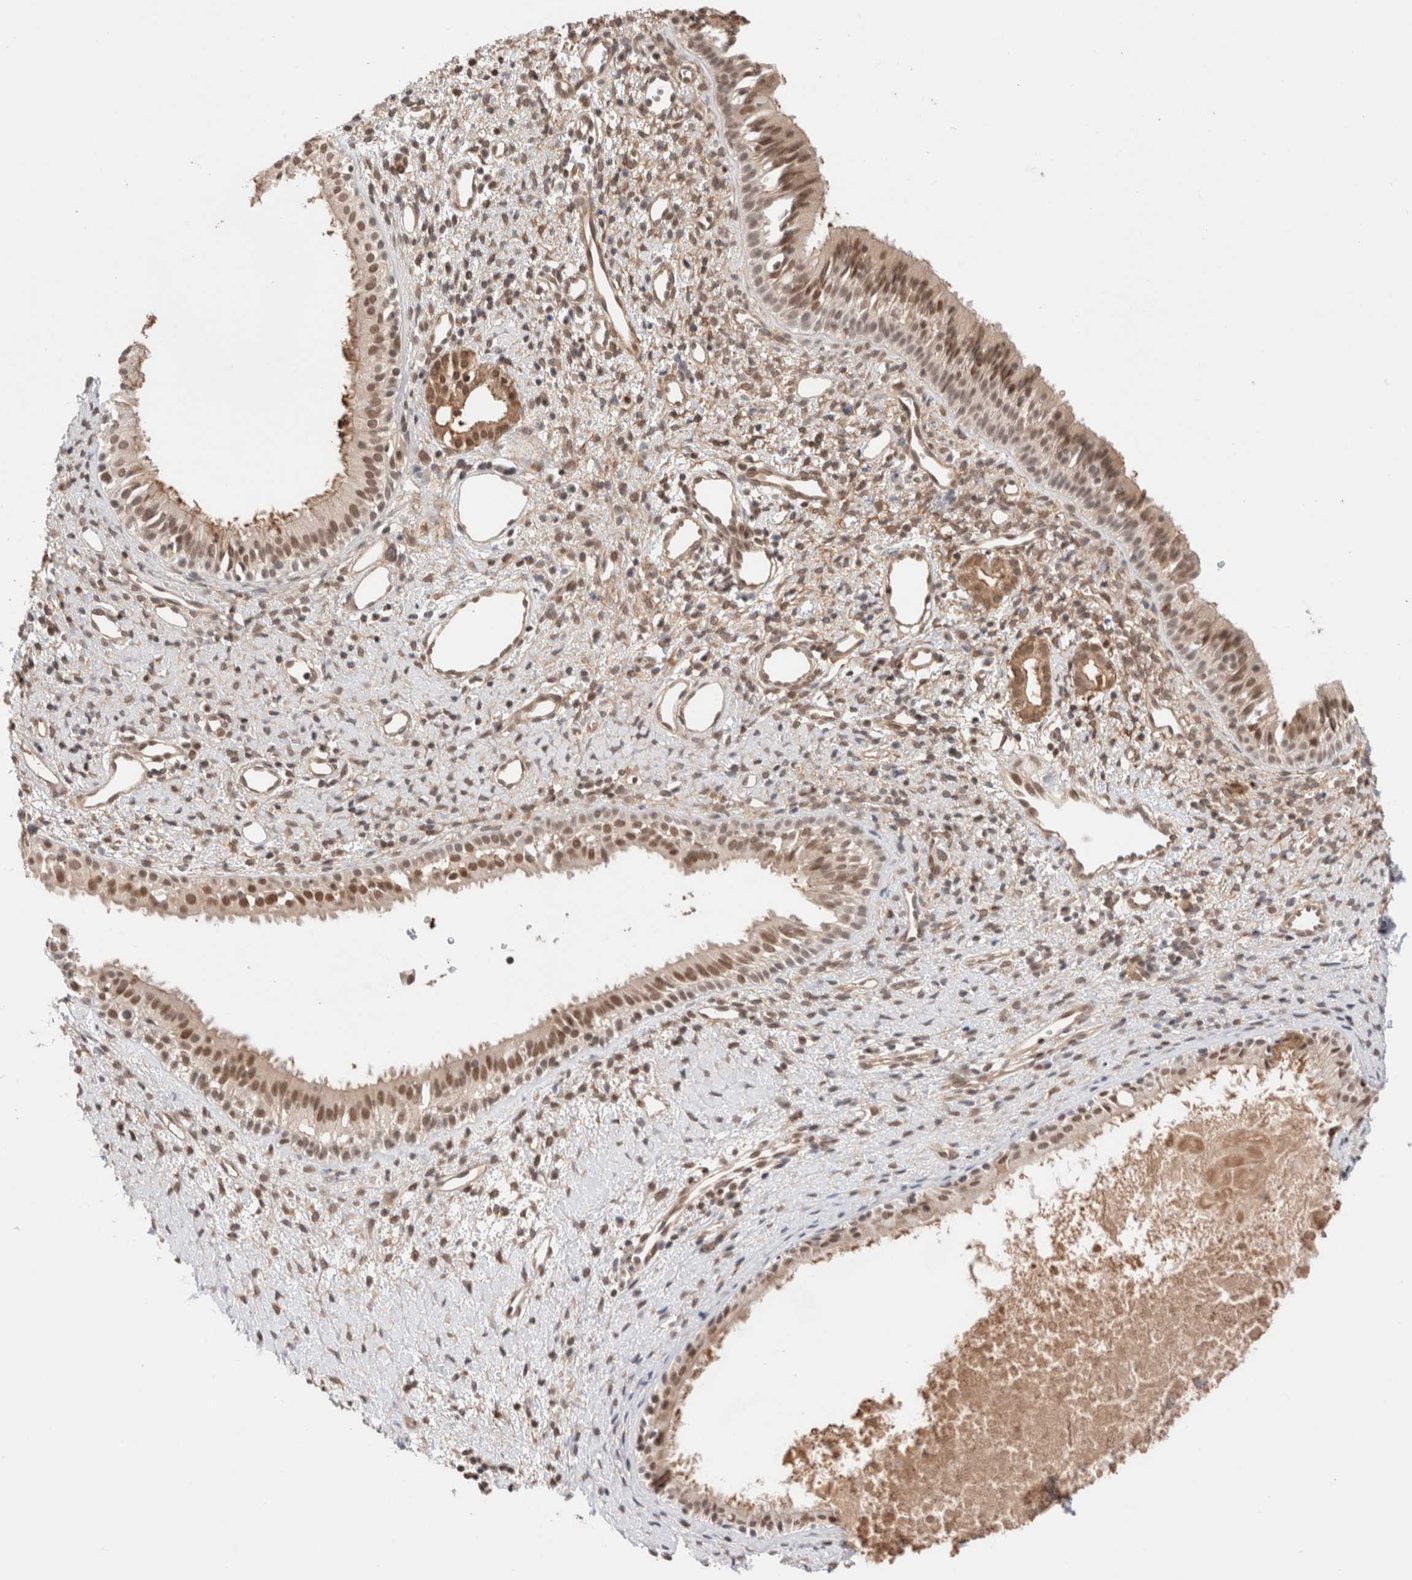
{"staining": {"intensity": "moderate", "quantity": ">75%", "location": "cytoplasmic/membranous,nuclear"}, "tissue": "nasopharynx", "cell_type": "Respiratory epithelial cells", "image_type": "normal", "snomed": [{"axis": "morphology", "description": "Normal tissue, NOS"}, {"axis": "topography", "description": "Nasopharynx"}], "caption": "High-power microscopy captured an IHC image of benign nasopharynx, revealing moderate cytoplasmic/membranous,nuclear positivity in about >75% of respiratory epithelial cells. (IHC, brightfield microscopy, high magnification).", "gene": "GATAD2A", "patient": {"sex": "male", "age": 22}}